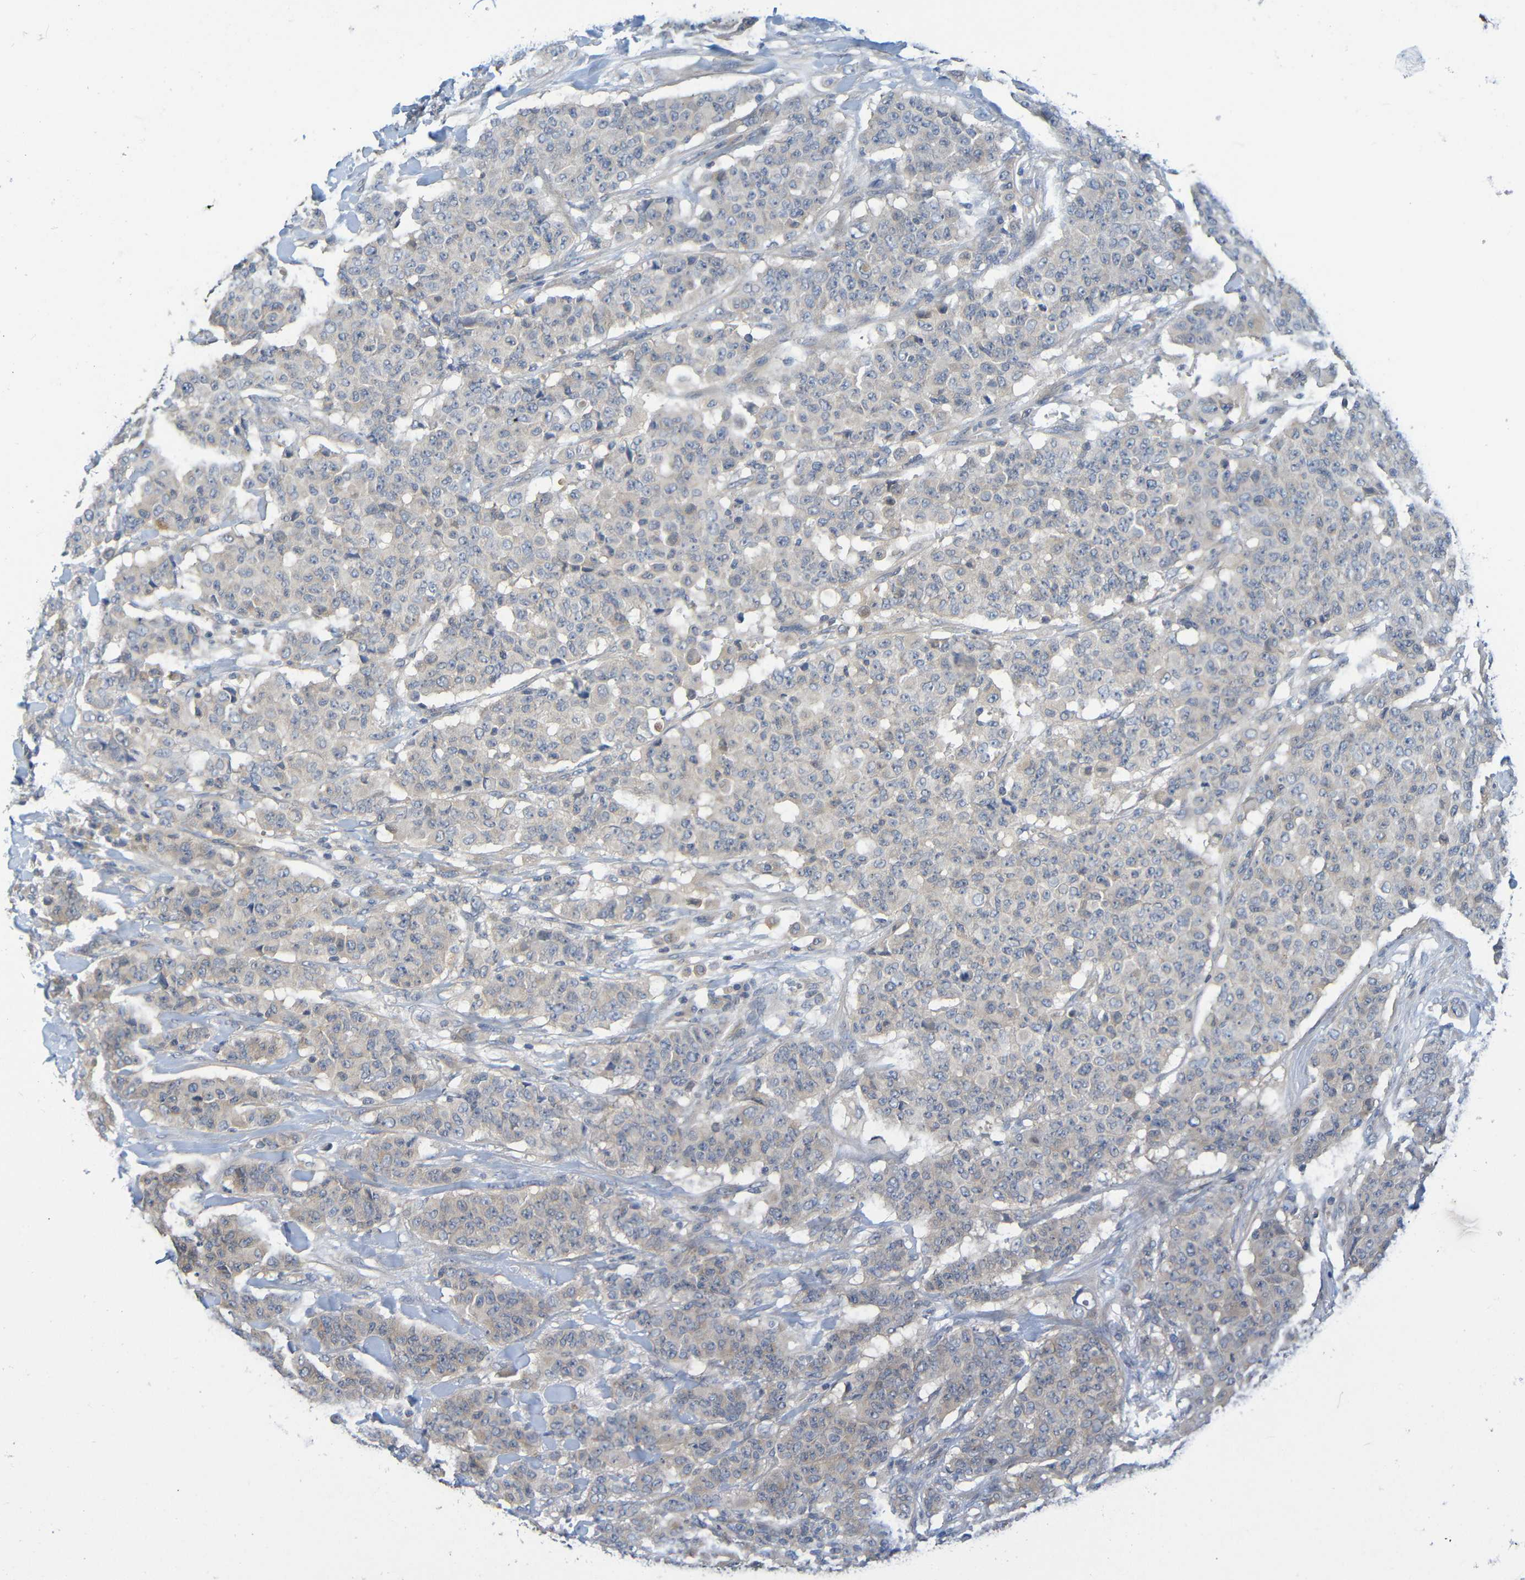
{"staining": {"intensity": "weak", "quantity": "<25%", "location": "cytoplasmic/membranous"}, "tissue": "breast cancer", "cell_type": "Tumor cells", "image_type": "cancer", "snomed": [{"axis": "morphology", "description": "Duct carcinoma"}, {"axis": "topography", "description": "Breast"}], "caption": "Immunohistochemistry histopathology image of neoplastic tissue: human breast cancer (intraductal carcinoma) stained with DAB (3,3'-diaminobenzidine) demonstrates no significant protein positivity in tumor cells.", "gene": "CYP4F2", "patient": {"sex": "female", "age": 40}}